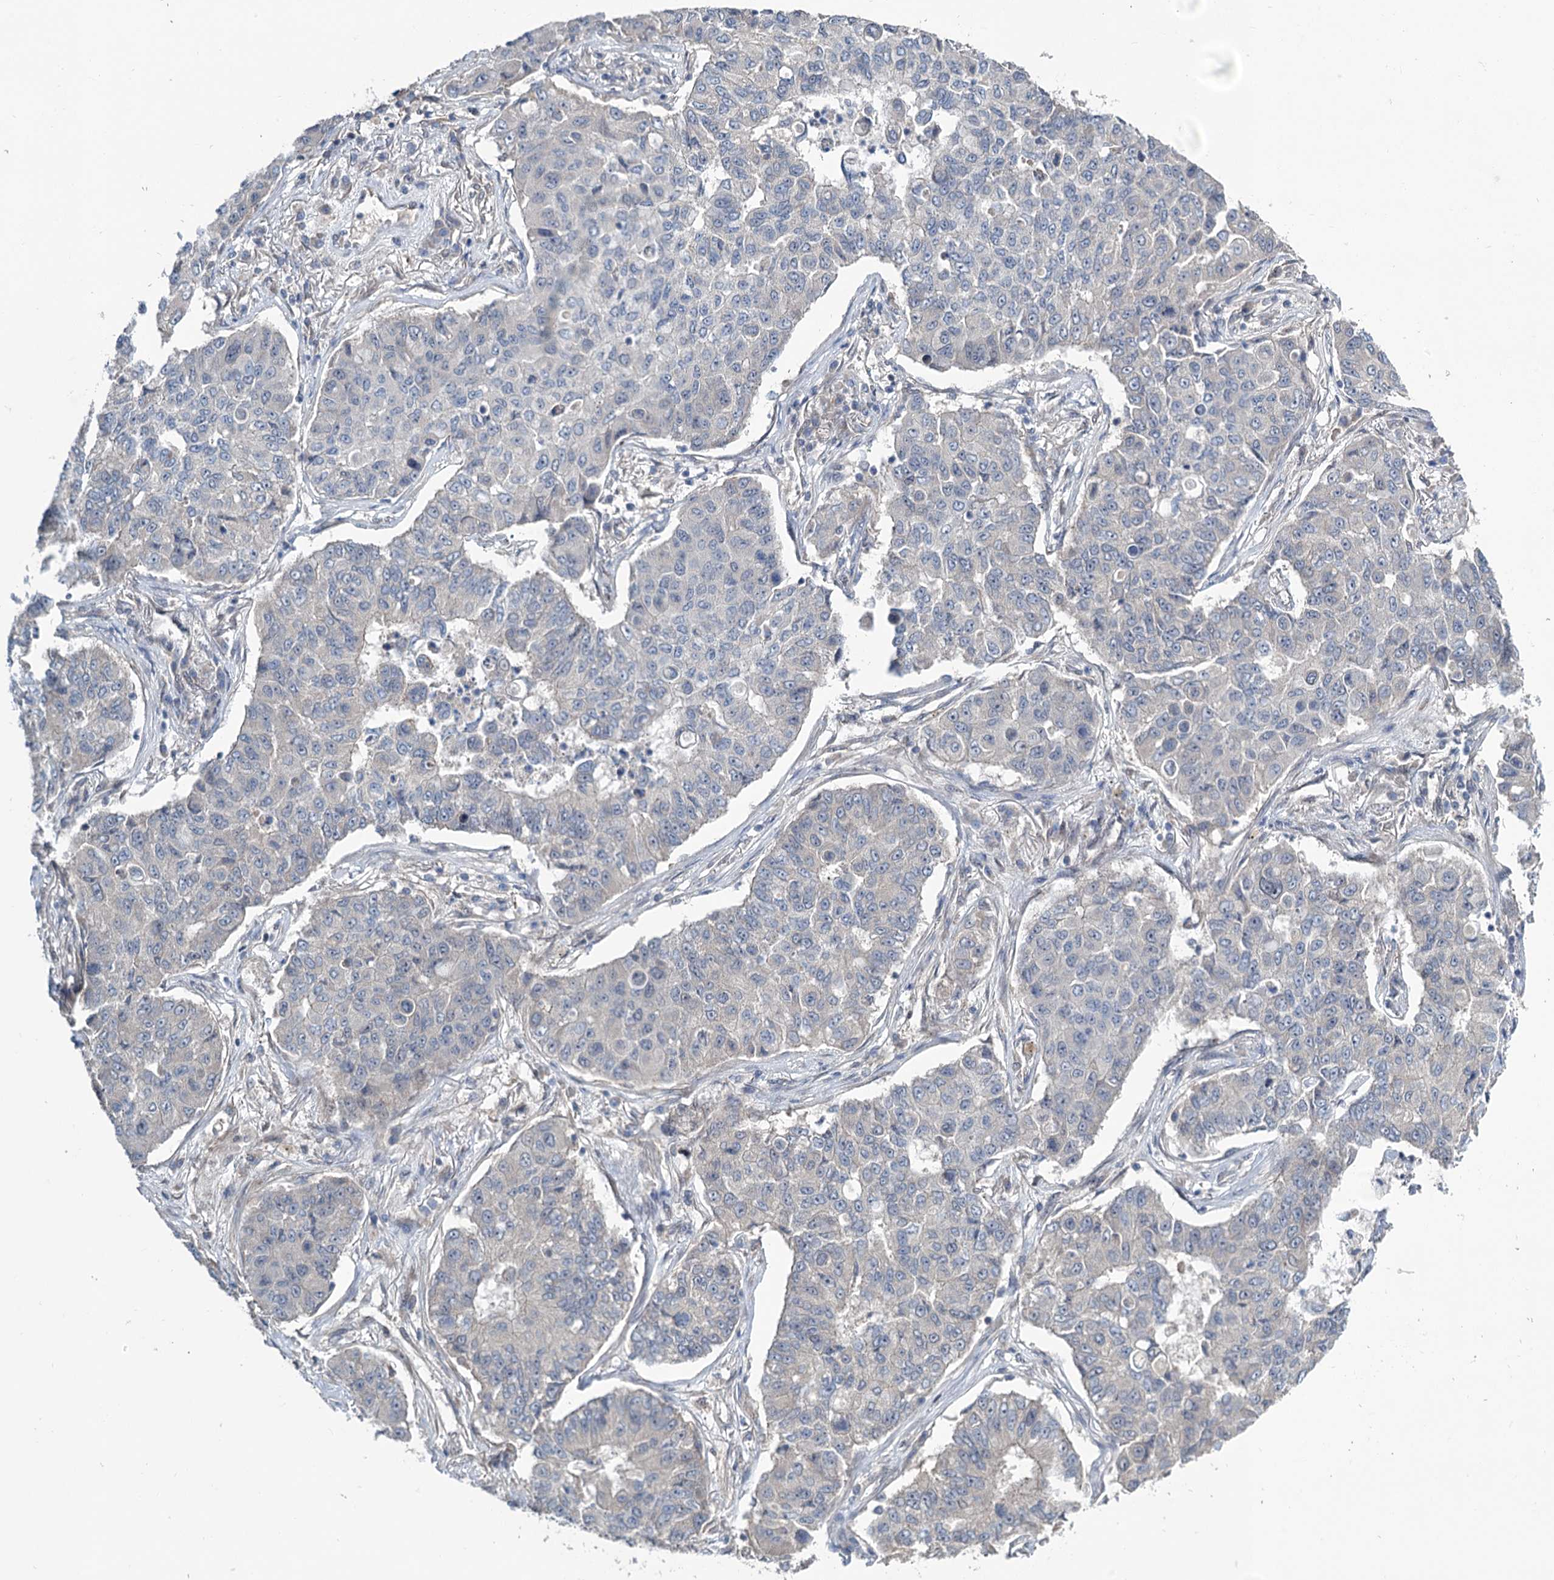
{"staining": {"intensity": "negative", "quantity": "none", "location": "none"}, "tissue": "lung cancer", "cell_type": "Tumor cells", "image_type": "cancer", "snomed": [{"axis": "morphology", "description": "Squamous cell carcinoma, NOS"}, {"axis": "topography", "description": "Lung"}], "caption": "A histopathology image of lung squamous cell carcinoma stained for a protein displays no brown staining in tumor cells. (Brightfield microscopy of DAB (3,3'-diaminobenzidine) immunohistochemistry (IHC) at high magnification).", "gene": "DCUN1D4", "patient": {"sex": "male", "age": 74}}